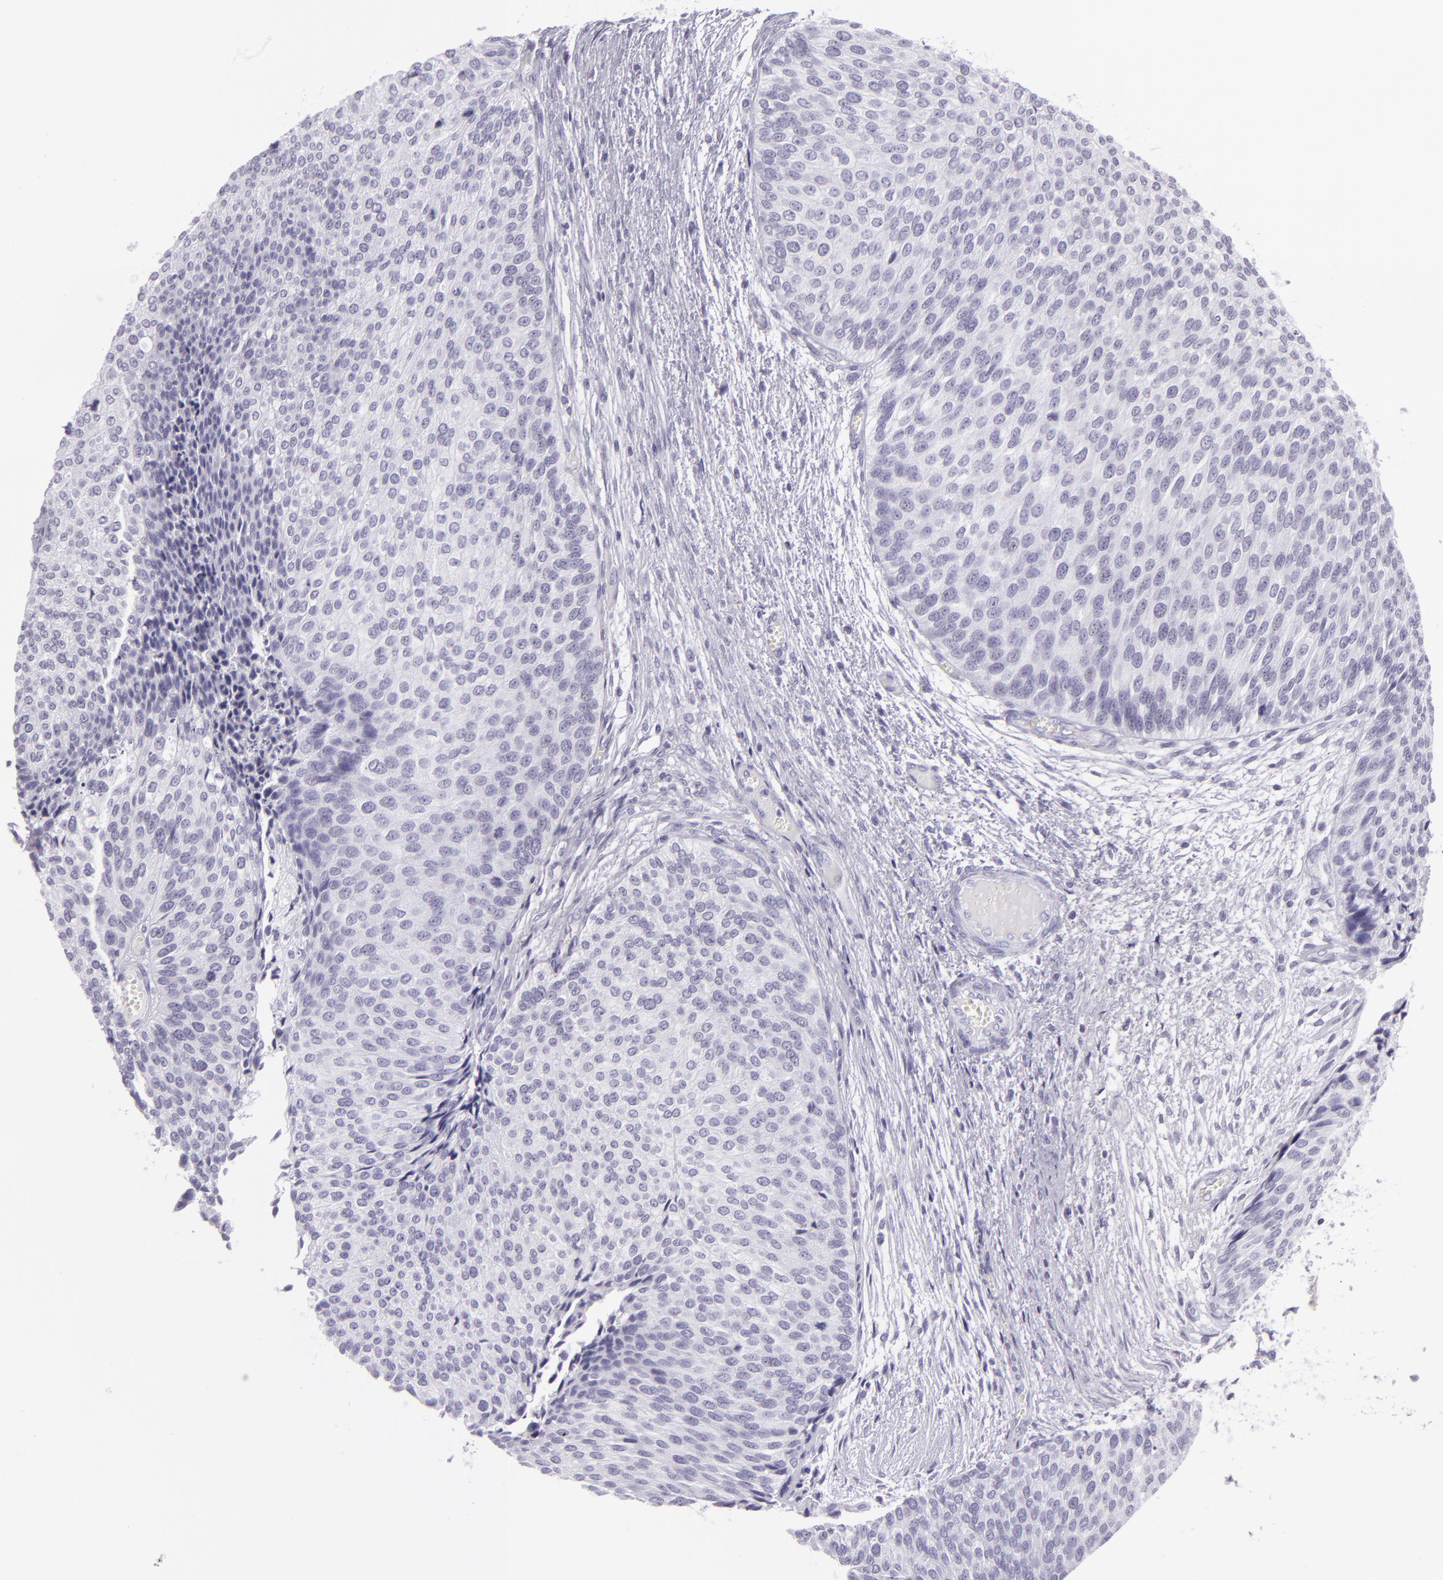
{"staining": {"intensity": "negative", "quantity": "none", "location": "none"}, "tissue": "urothelial cancer", "cell_type": "Tumor cells", "image_type": "cancer", "snomed": [{"axis": "morphology", "description": "Urothelial carcinoma, Low grade"}, {"axis": "topography", "description": "Urinary bladder"}], "caption": "High magnification brightfield microscopy of urothelial cancer stained with DAB (3,3'-diaminobenzidine) (brown) and counterstained with hematoxylin (blue): tumor cells show no significant expression.", "gene": "MUC6", "patient": {"sex": "male", "age": 84}}